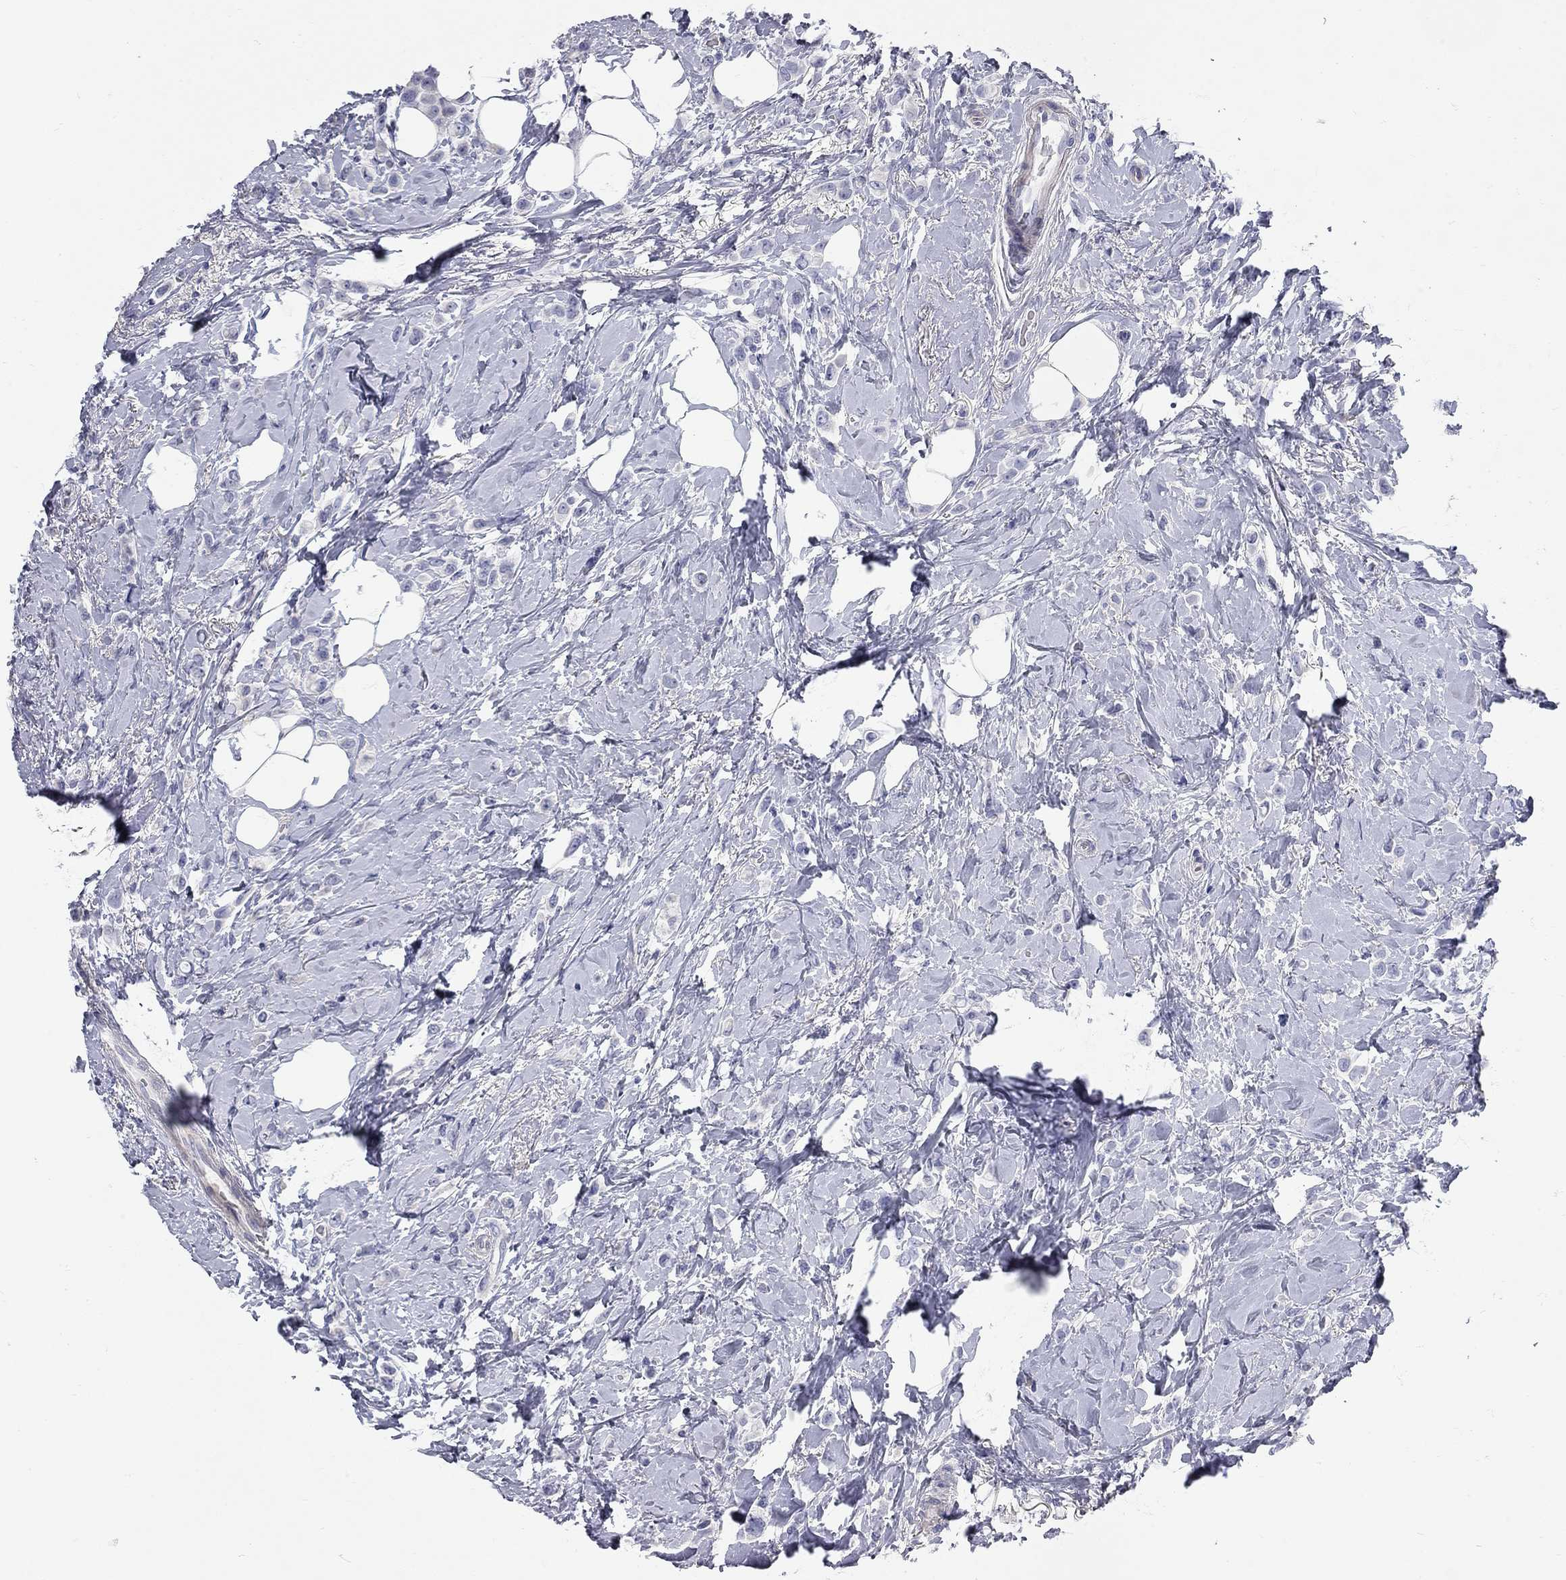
{"staining": {"intensity": "negative", "quantity": "none", "location": "none"}, "tissue": "breast cancer", "cell_type": "Tumor cells", "image_type": "cancer", "snomed": [{"axis": "morphology", "description": "Lobular carcinoma"}, {"axis": "topography", "description": "Breast"}], "caption": "Histopathology image shows no significant protein staining in tumor cells of lobular carcinoma (breast). (Immunohistochemistry (ihc), brightfield microscopy, high magnification).", "gene": "XAGE2", "patient": {"sex": "female", "age": 66}}